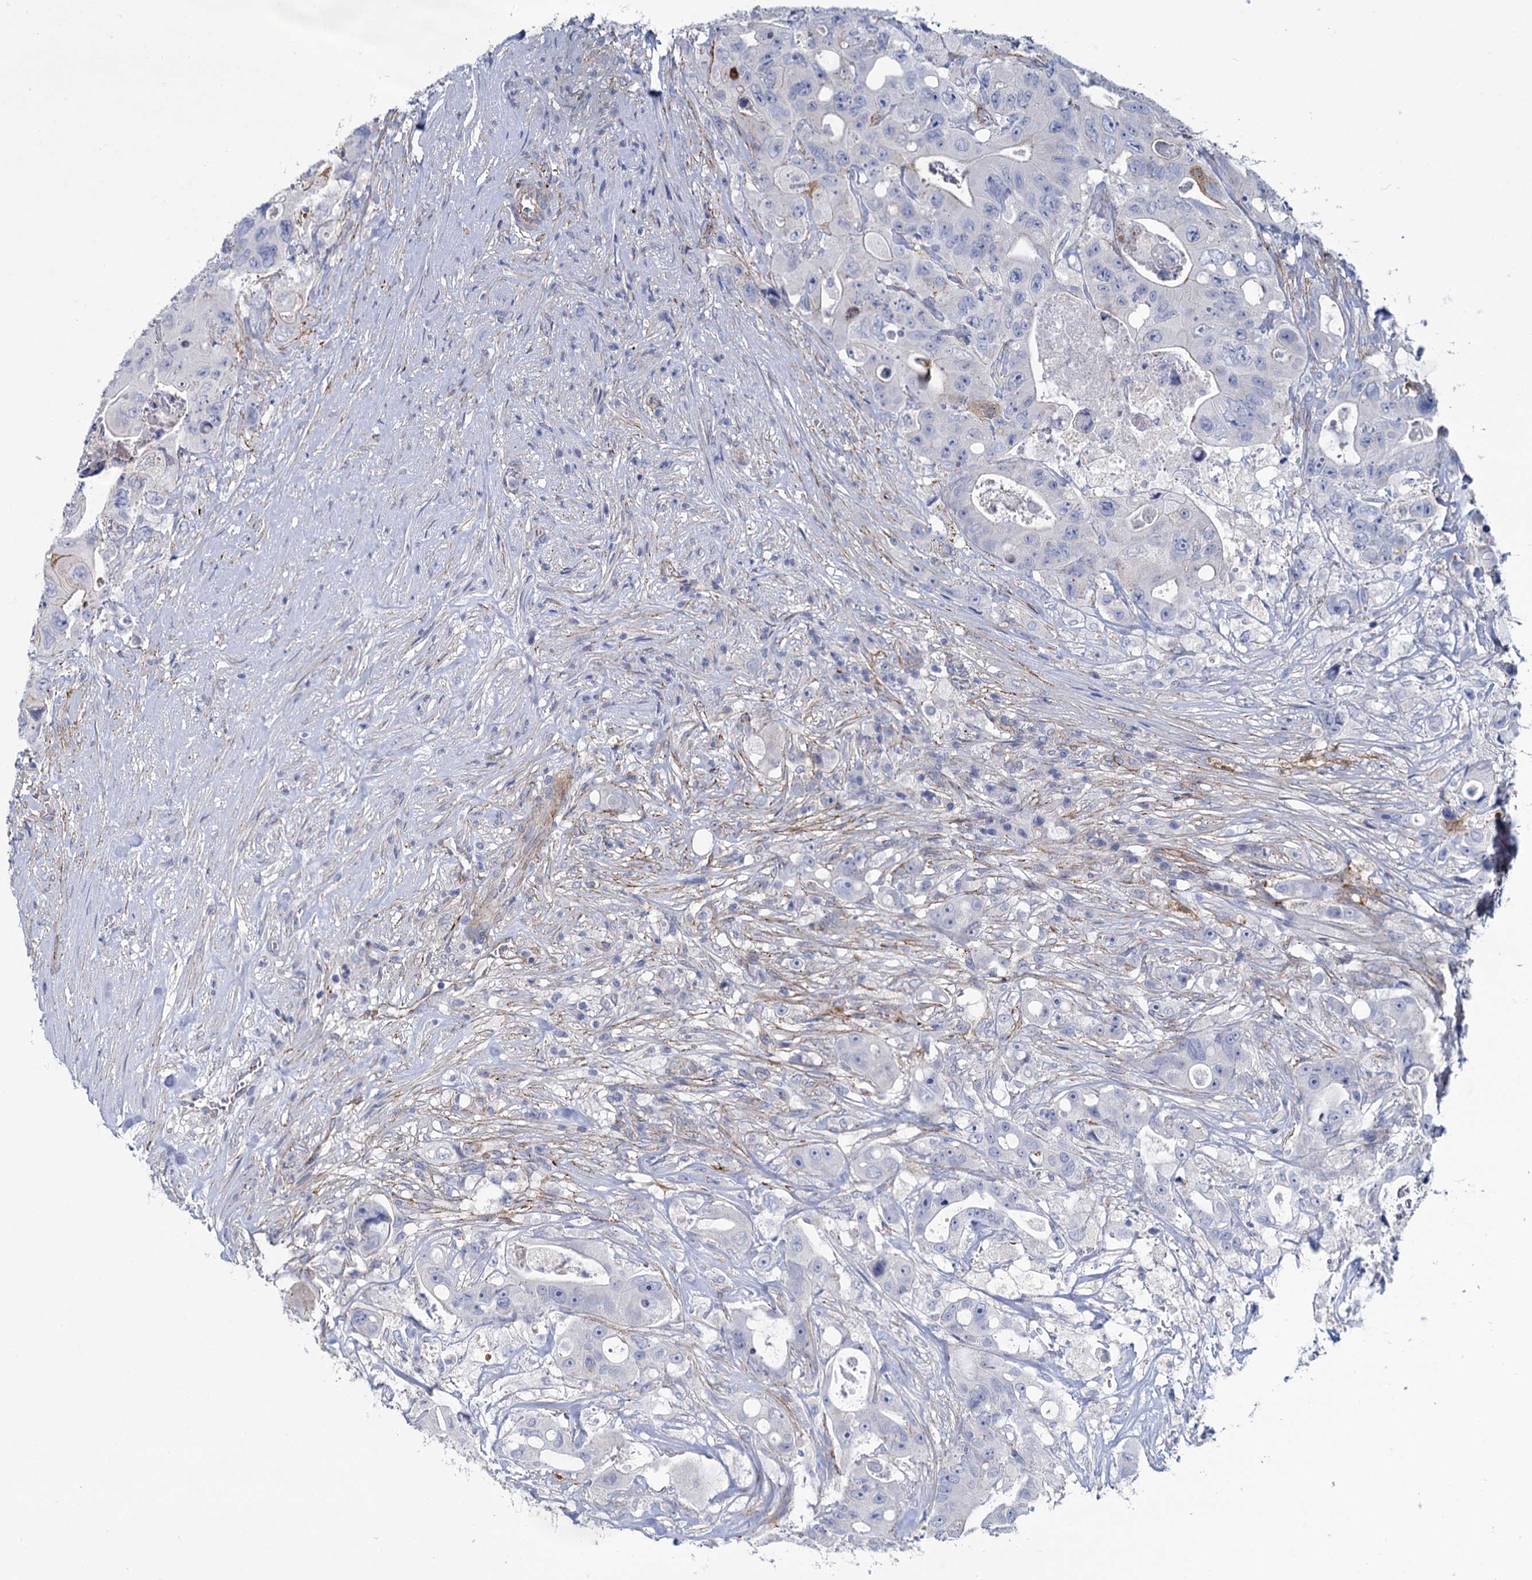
{"staining": {"intensity": "negative", "quantity": "none", "location": "none"}, "tissue": "colorectal cancer", "cell_type": "Tumor cells", "image_type": "cancer", "snomed": [{"axis": "morphology", "description": "Adenocarcinoma, NOS"}, {"axis": "topography", "description": "Colon"}], "caption": "The IHC image has no significant positivity in tumor cells of colorectal cancer tissue.", "gene": "SNCG", "patient": {"sex": "female", "age": 46}}